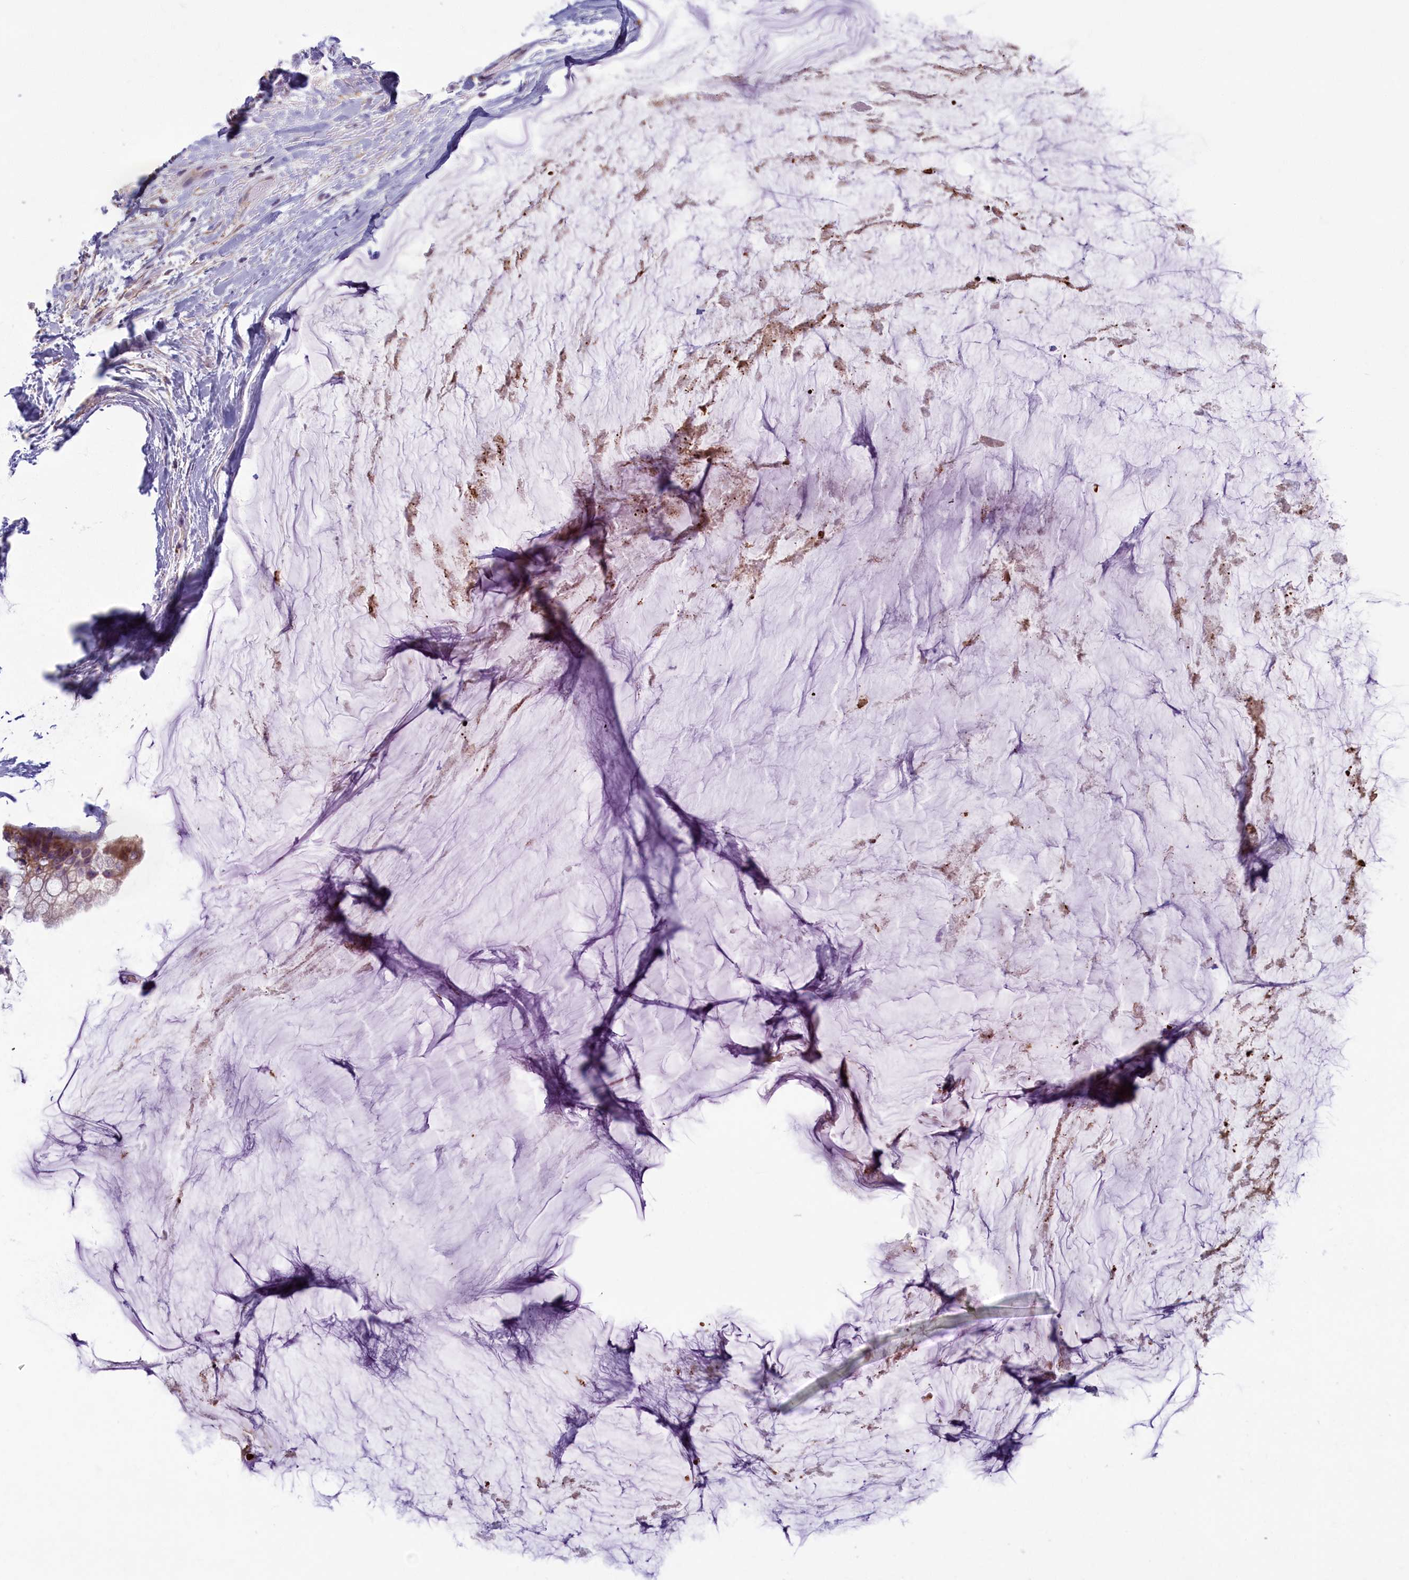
{"staining": {"intensity": "moderate", "quantity": "<25%", "location": "cytoplasmic/membranous"}, "tissue": "ovarian cancer", "cell_type": "Tumor cells", "image_type": "cancer", "snomed": [{"axis": "morphology", "description": "Cystadenocarcinoma, mucinous, NOS"}, {"axis": "topography", "description": "Ovary"}], "caption": "An immunohistochemistry photomicrograph of neoplastic tissue is shown. Protein staining in brown highlights moderate cytoplasmic/membranous positivity in ovarian cancer (mucinous cystadenocarcinoma) within tumor cells.", "gene": "MRPS25", "patient": {"sex": "female", "age": 39}}